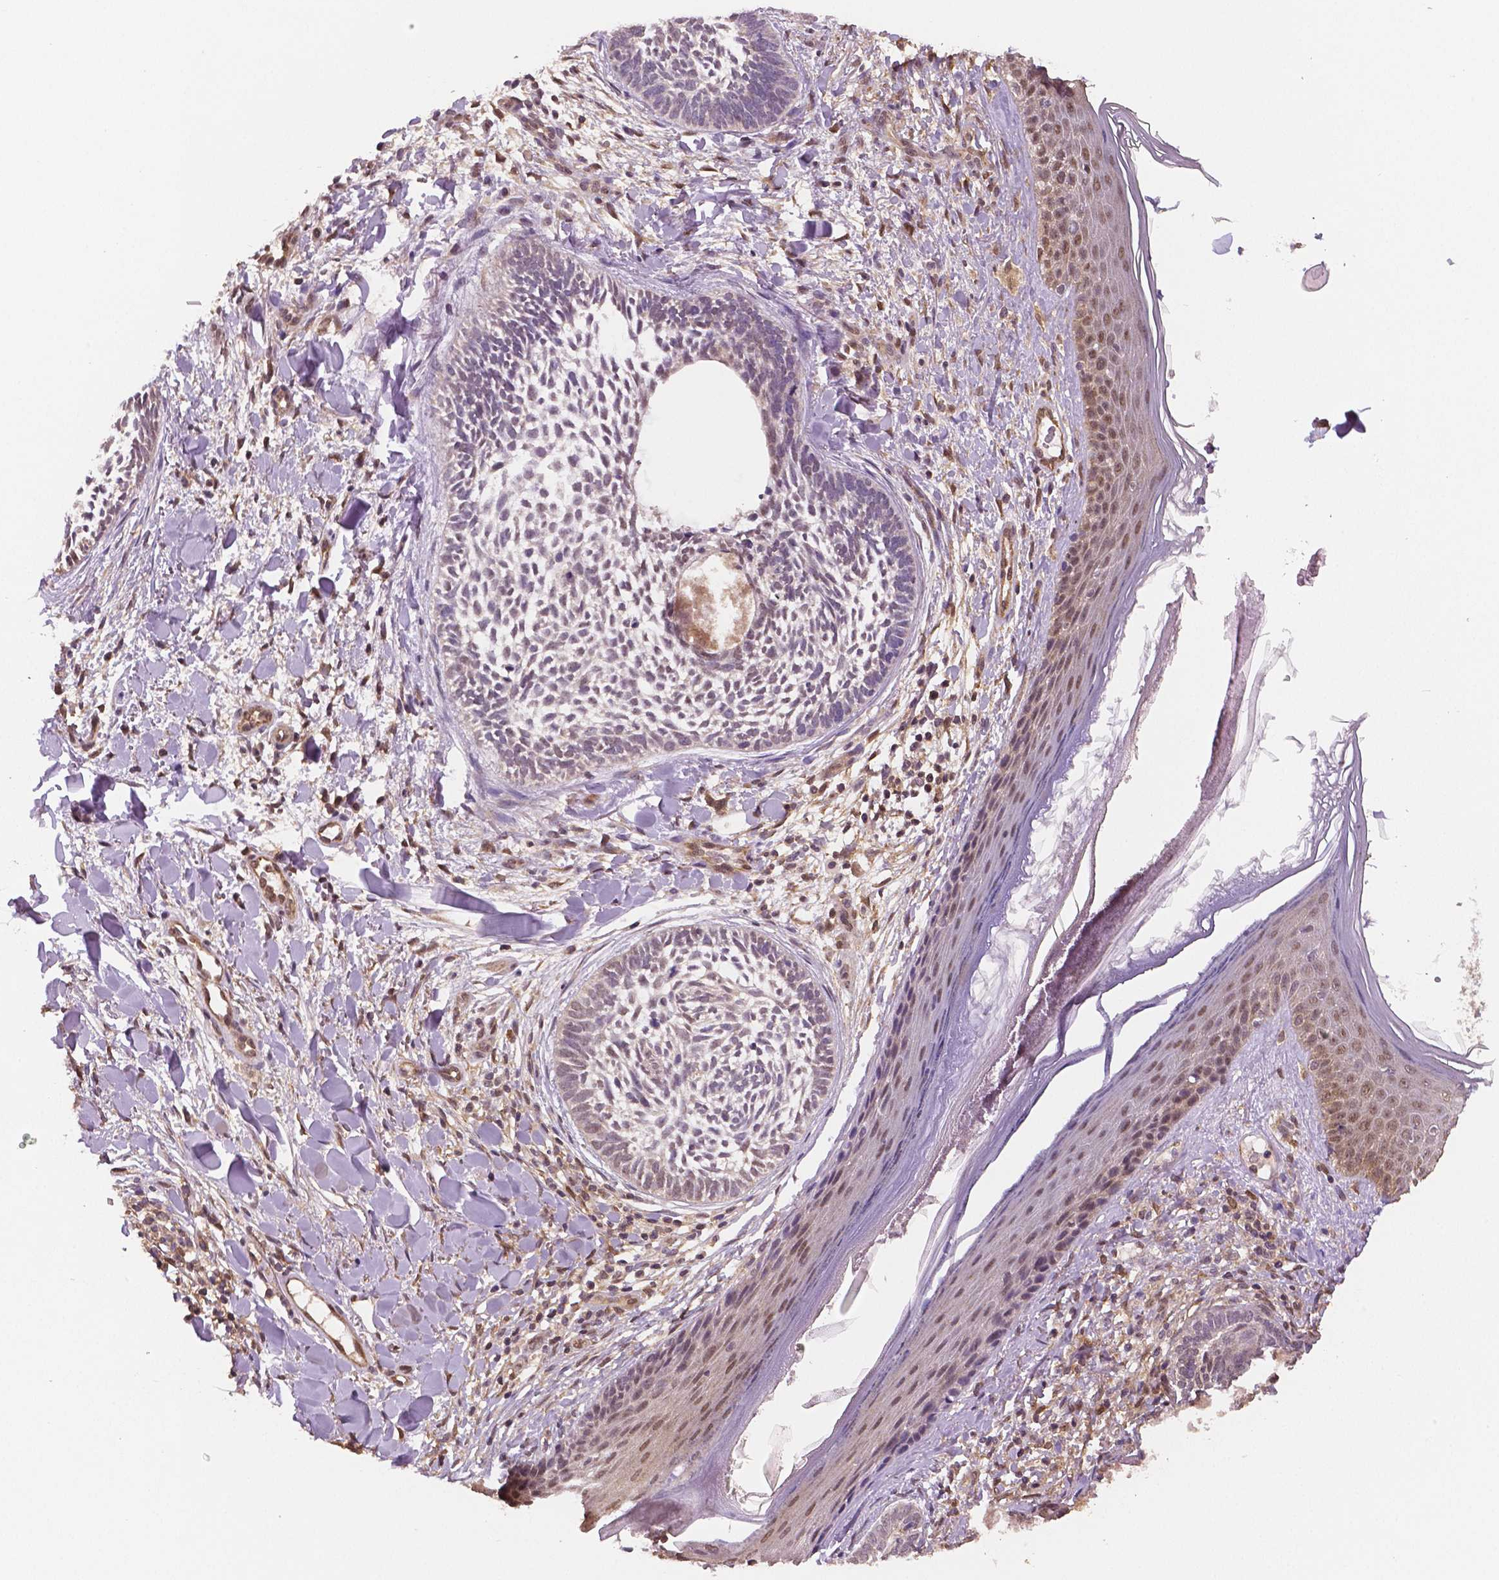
{"staining": {"intensity": "negative", "quantity": "none", "location": "none"}, "tissue": "skin cancer", "cell_type": "Tumor cells", "image_type": "cancer", "snomed": [{"axis": "morphology", "description": "Normal tissue, NOS"}, {"axis": "morphology", "description": "Basal cell carcinoma"}, {"axis": "topography", "description": "Skin"}], "caption": "Immunohistochemistry (IHC) histopathology image of neoplastic tissue: human skin cancer (basal cell carcinoma) stained with DAB shows no significant protein staining in tumor cells.", "gene": "STAT3", "patient": {"sex": "male", "age": 46}}